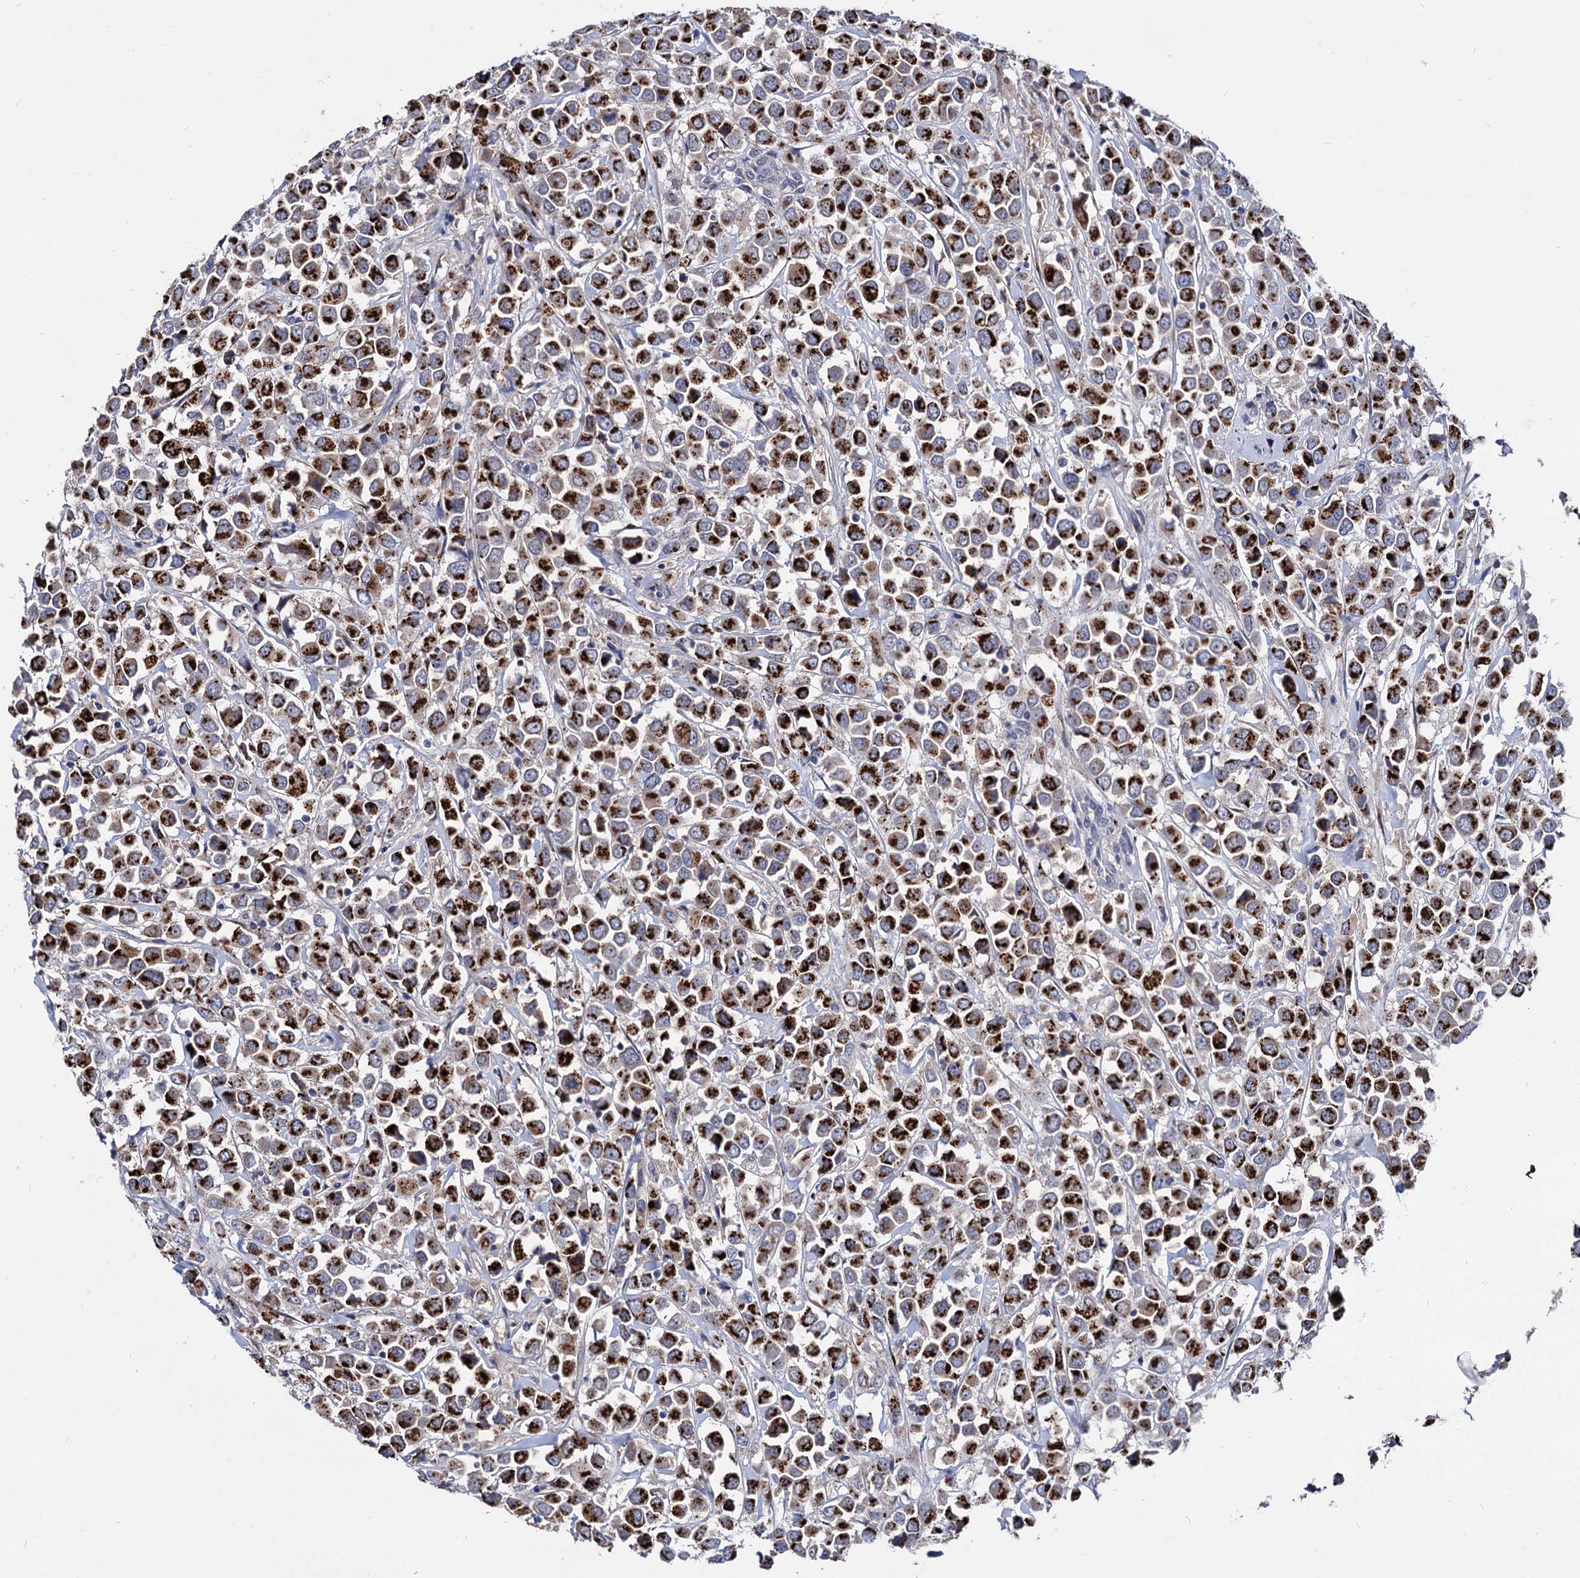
{"staining": {"intensity": "strong", "quantity": ">75%", "location": "cytoplasmic/membranous"}, "tissue": "breast cancer", "cell_type": "Tumor cells", "image_type": "cancer", "snomed": [{"axis": "morphology", "description": "Duct carcinoma"}, {"axis": "topography", "description": "Breast"}], "caption": "Immunohistochemistry photomicrograph of breast cancer (intraductal carcinoma) stained for a protein (brown), which demonstrates high levels of strong cytoplasmic/membranous positivity in about >75% of tumor cells.", "gene": "ESD", "patient": {"sex": "female", "age": 61}}